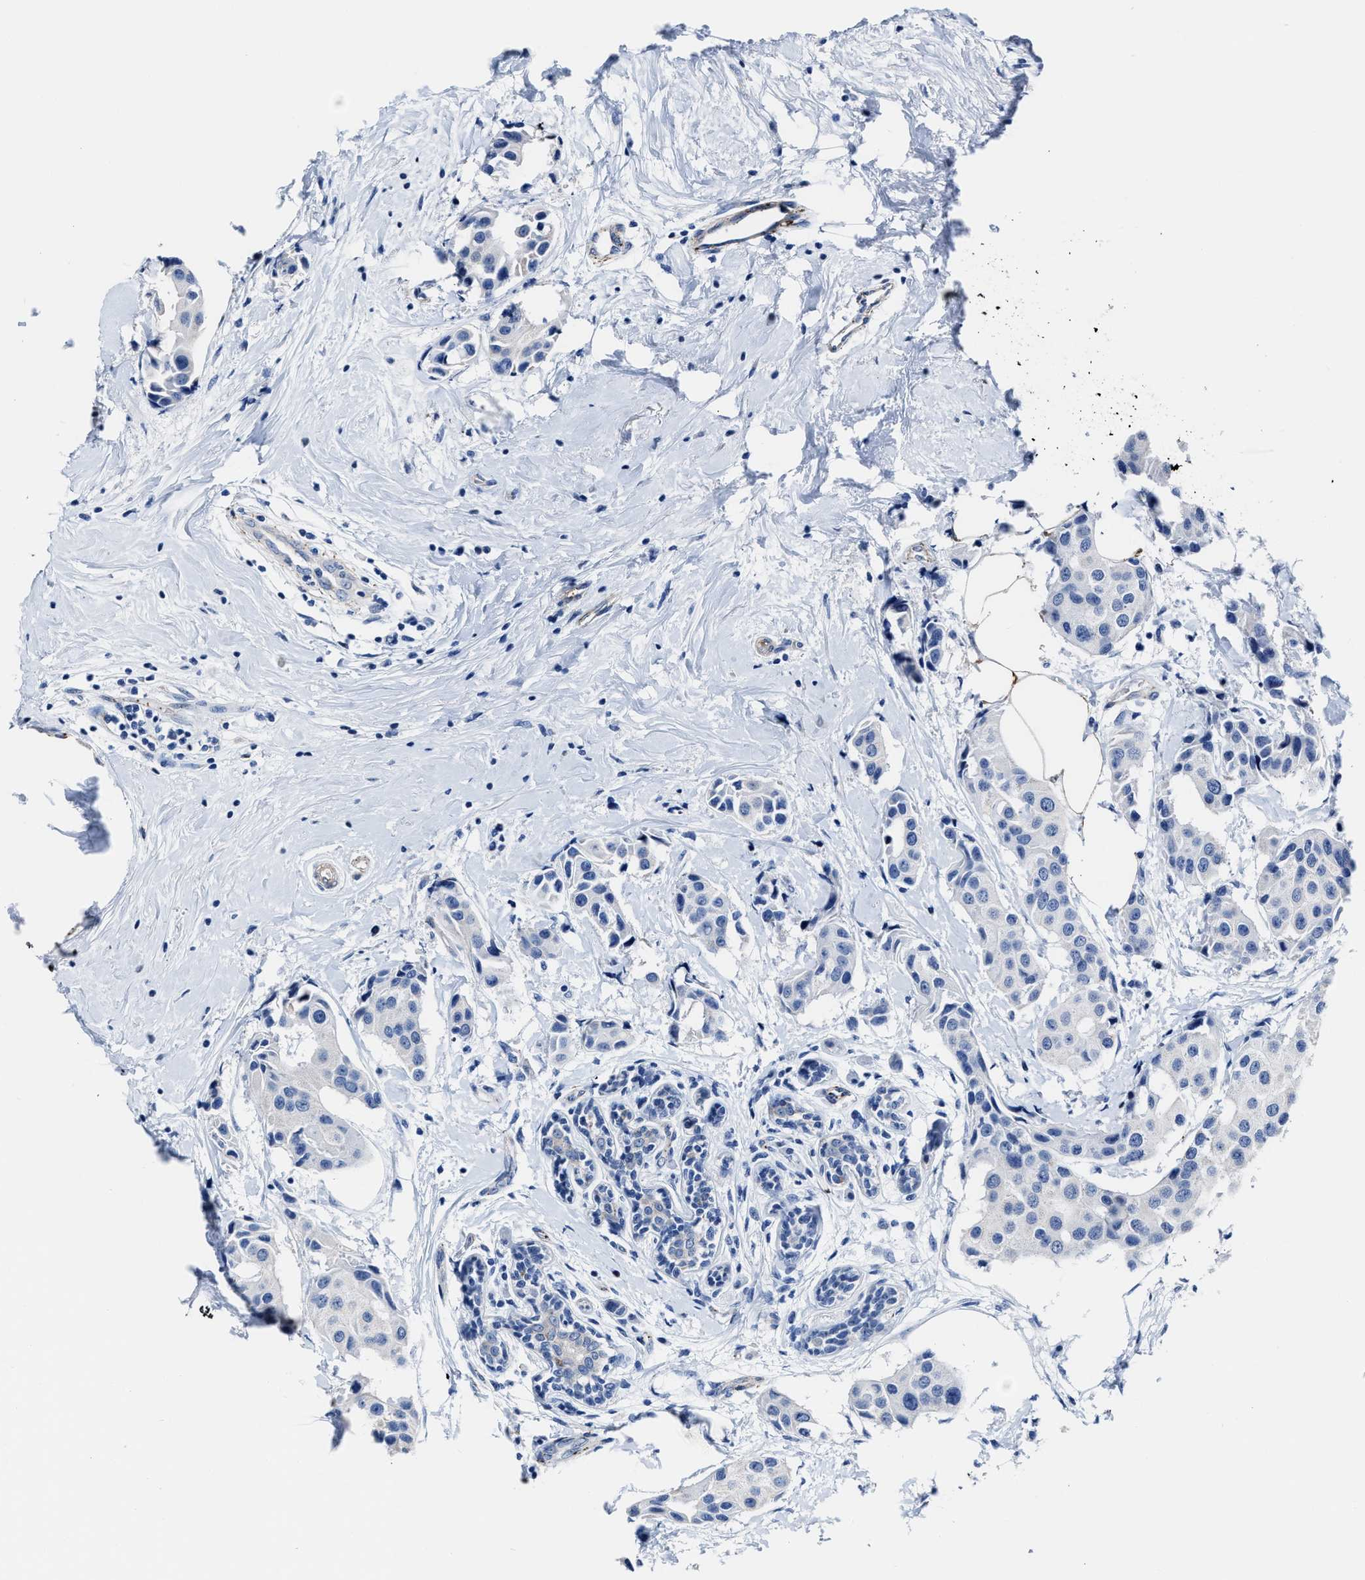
{"staining": {"intensity": "negative", "quantity": "none", "location": "none"}, "tissue": "breast cancer", "cell_type": "Tumor cells", "image_type": "cancer", "snomed": [{"axis": "morphology", "description": "Normal tissue, NOS"}, {"axis": "morphology", "description": "Duct carcinoma"}, {"axis": "topography", "description": "Breast"}], "caption": "This is a image of IHC staining of breast cancer, which shows no expression in tumor cells.", "gene": "KCNMB3", "patient": {"sex": "female", "age": 39}}